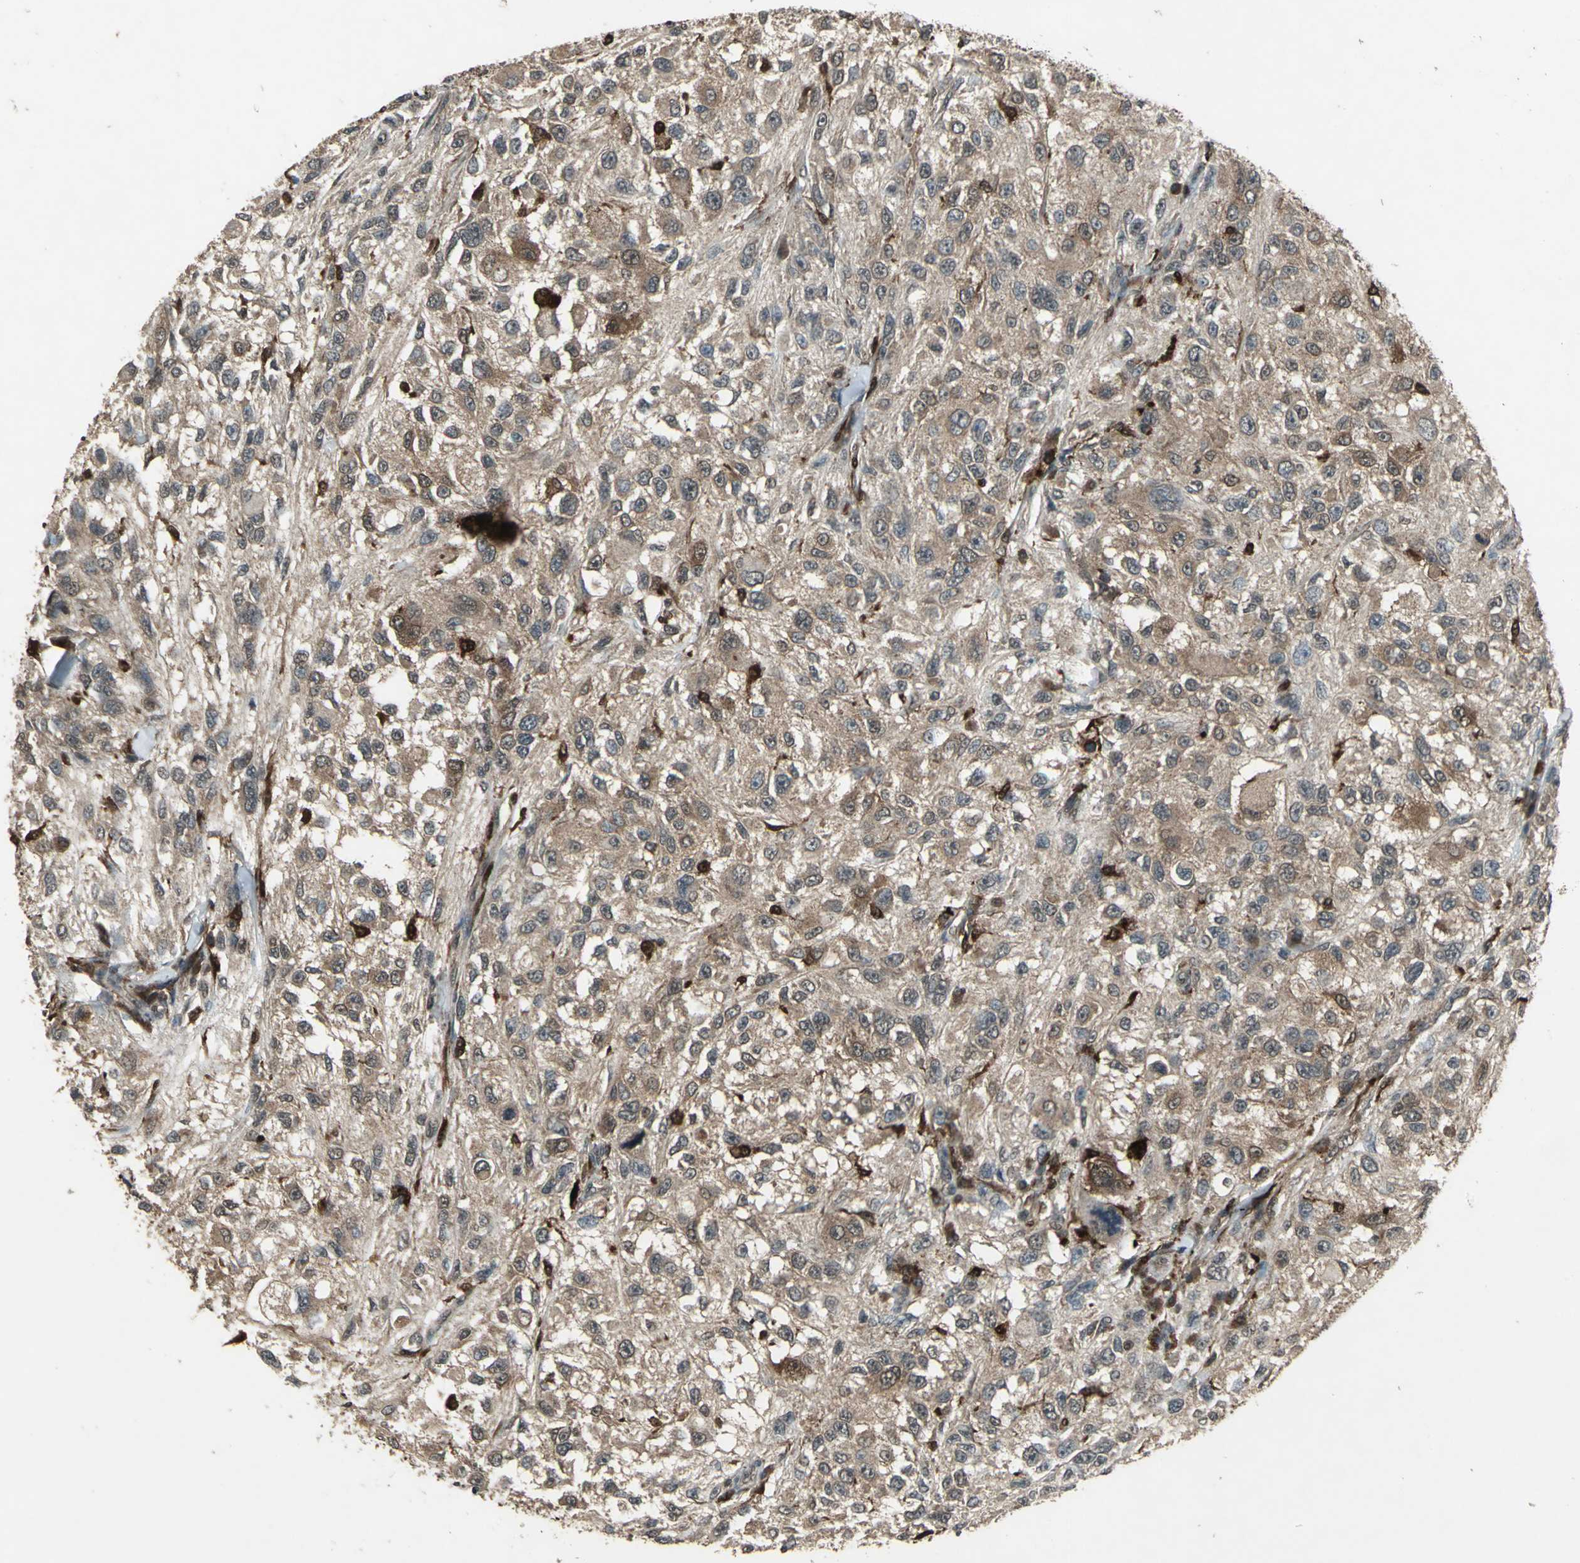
{"staining": {"intensity": "moderate", "quantity": ">75%", "location": "cytoplasmic/membranous"}, "tissue": "melanoma", "cell_type": "Tumor cells", "image_type": "cancer", "snomed": [{"axis": "morphology", "description": "Necrosis, NOS"}, {"axis": "morphology", "description": "Malignant melanoma, NOS"}, {"axis": "topography", "description": "Skin"}], "caption": "IHC of melanoma demonstrates medium levels of moderate cytoplasmic/membranous expression in about >75% of tumor cells.", "gene": "PYCARD", "patient": {"sex": "female", "age": 87}}